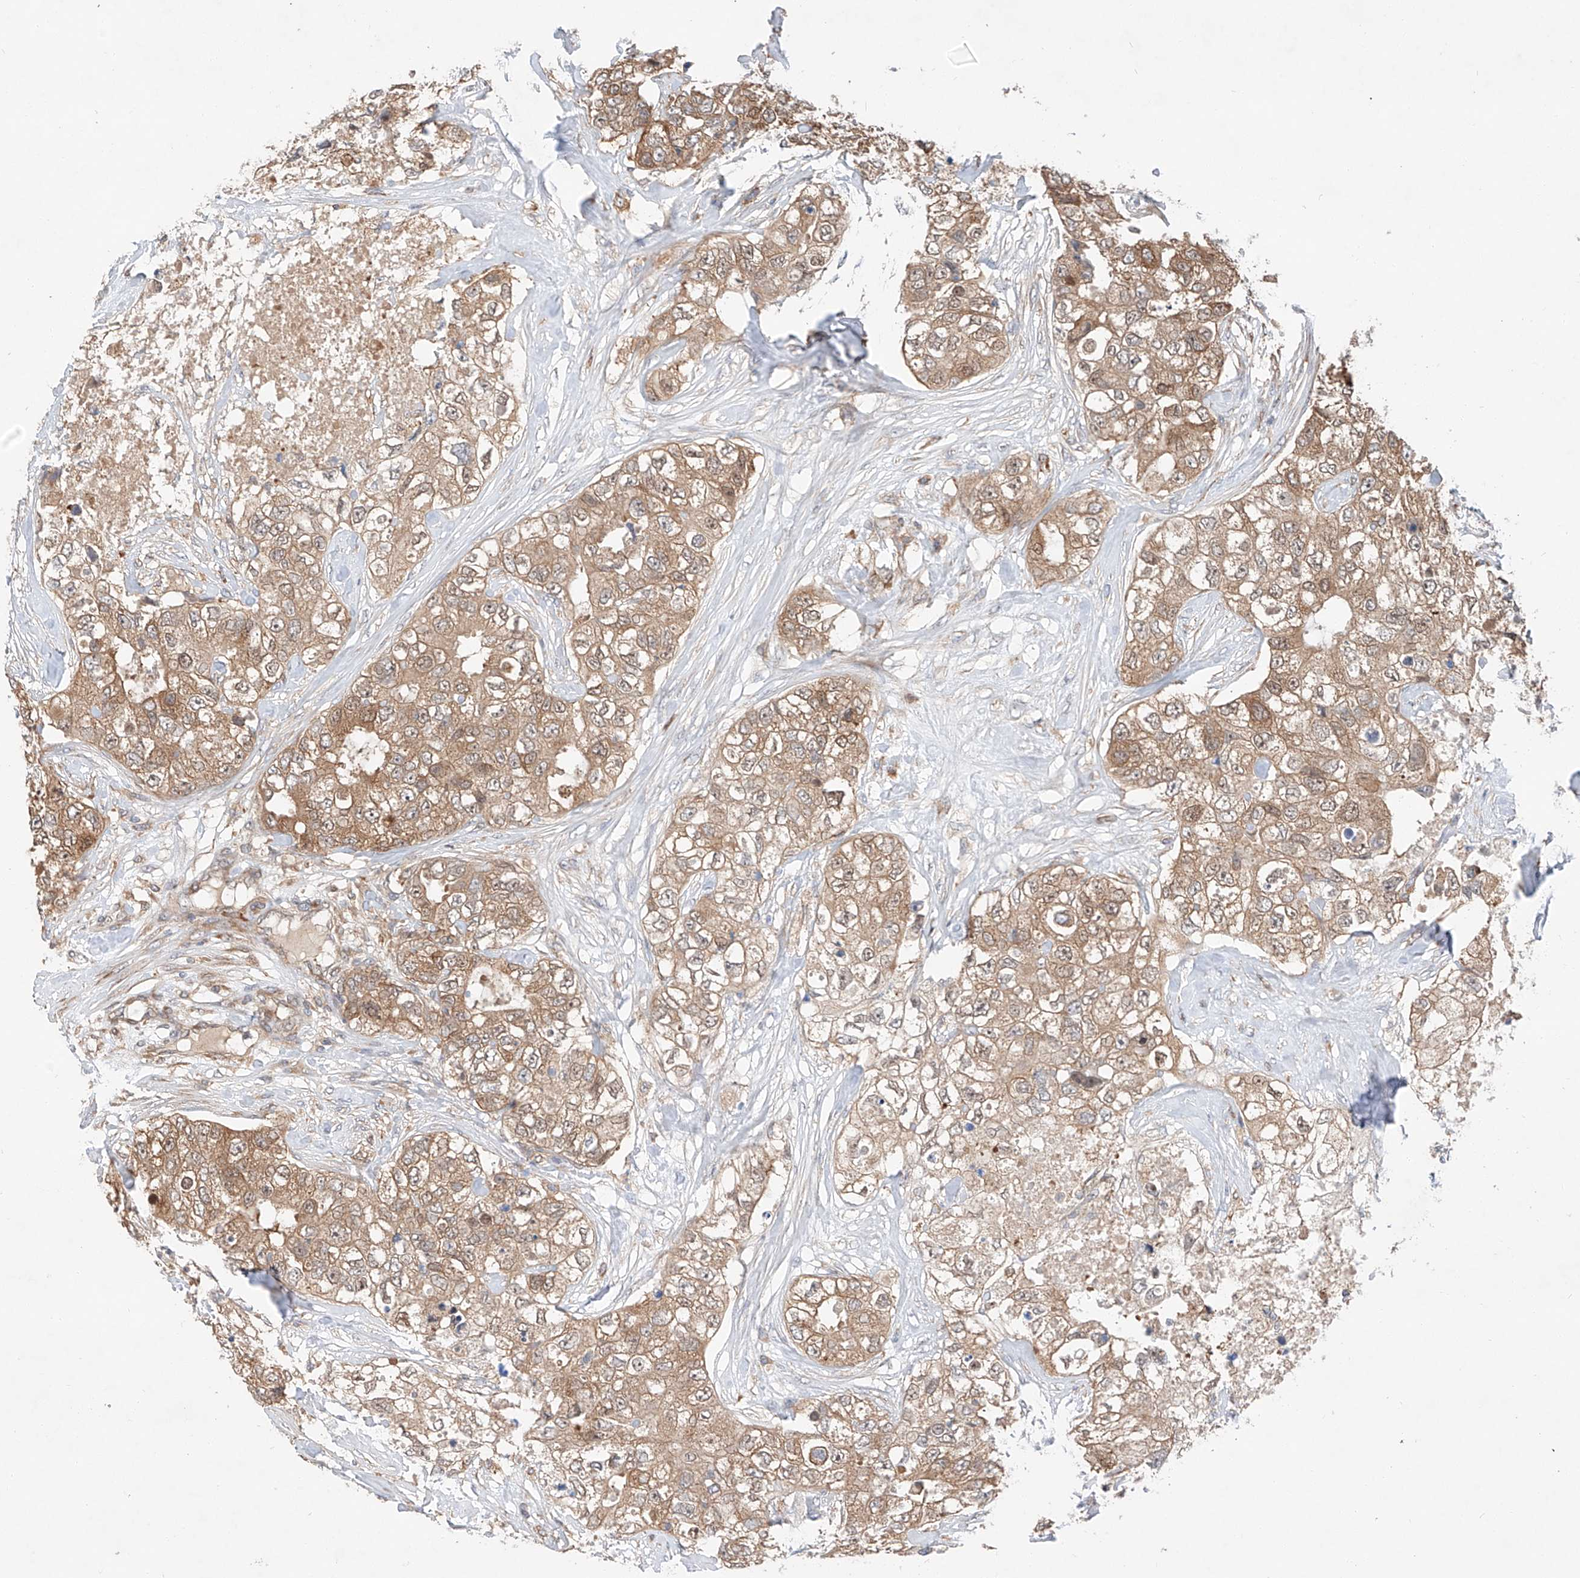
{"staining": {"intensity": "moderate", "quantity": ">75%", "location": "cytoplasmic/membranous"}, "tissue": "breast cancer", "cell_type": "Tumor cells", "image_type": "cancer", "snomed": [{"axis": "morphology", "description": "Duct carcinoma"}, {"axis": "topography", "description": "Breast"}], "caption": "Brown immunohistochemical staining in human infiltrating ductal carcinoma (breast) shows moderate cytoplasmic/membranous staining in approximately >75% of tumor cells.", "gene": "RUSC1", "patient": {"sex": "female", "age": 62}}